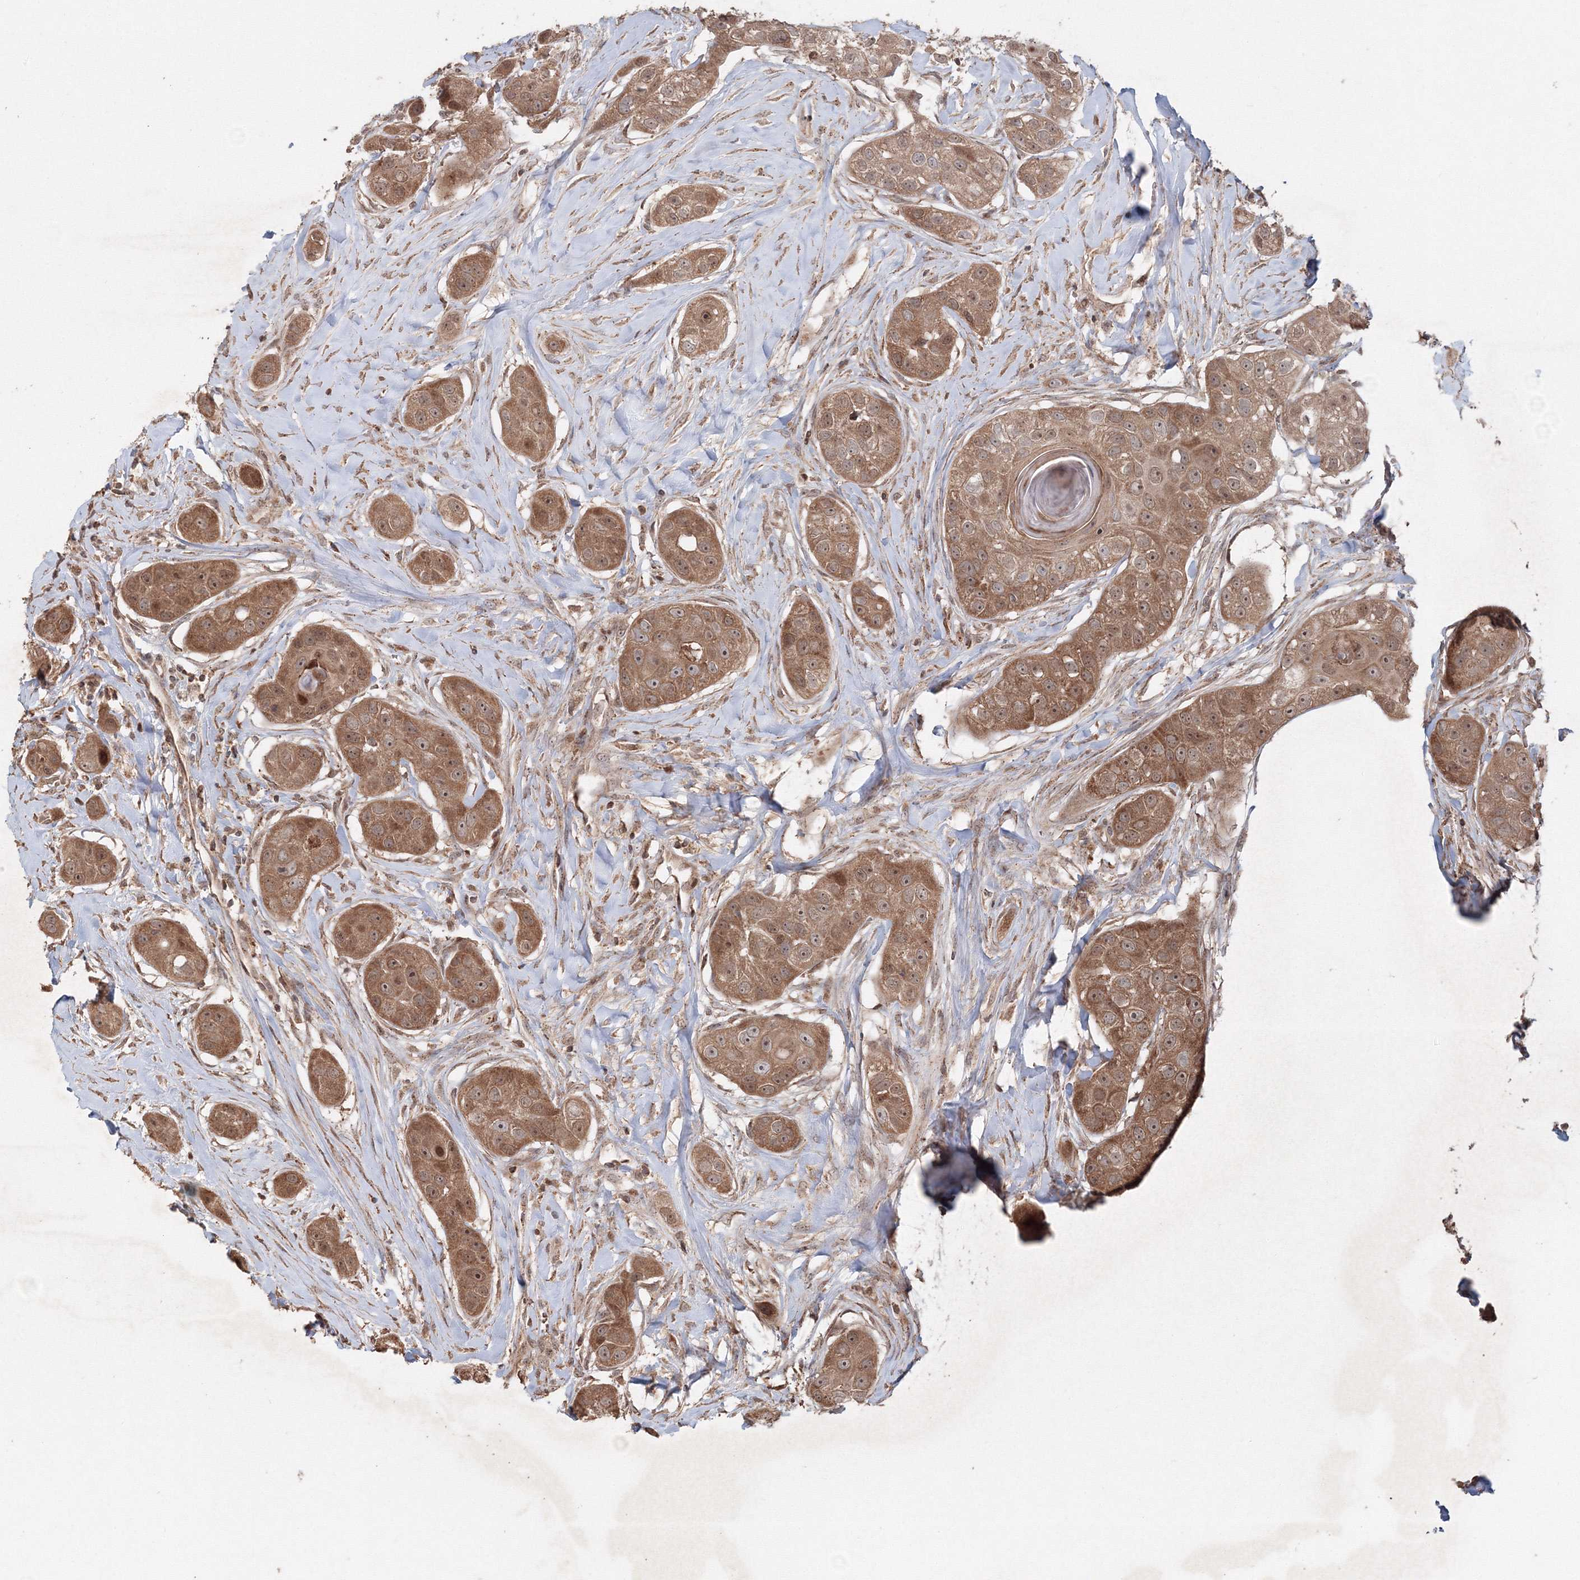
{"staining": {"intensity": "moderate", "quantity": ">75%", "location": "cytoplasmic/membranous,nuclear"}, "tissue": "head and neck cancer", "cell_type": "Tumor cells", "image_type": "cancer", "snomed": [{"axis": "morphology", "description": "Normal tissue, NOS"}, {"axis": "morphology", "description": "Squamous cell carcinoma, NOS"}, {"axis": "topography", "description": "Skeletal muscle"}, {"axis": "topography", "description": "Head-Neck"}], "caption": "Moderate cytoplasmic/membranous and nuclear protein staining is present in about >75% of tumor cells in head and neck cancer (squamous cell carcinoma). The protein of interest is stained brown, and the nuclei are stained in blue (DAB IHC with brightfield microscopy, high magnification).", "gene": "ANAPC16", "patient": {"sex": "male", "age": 51}}